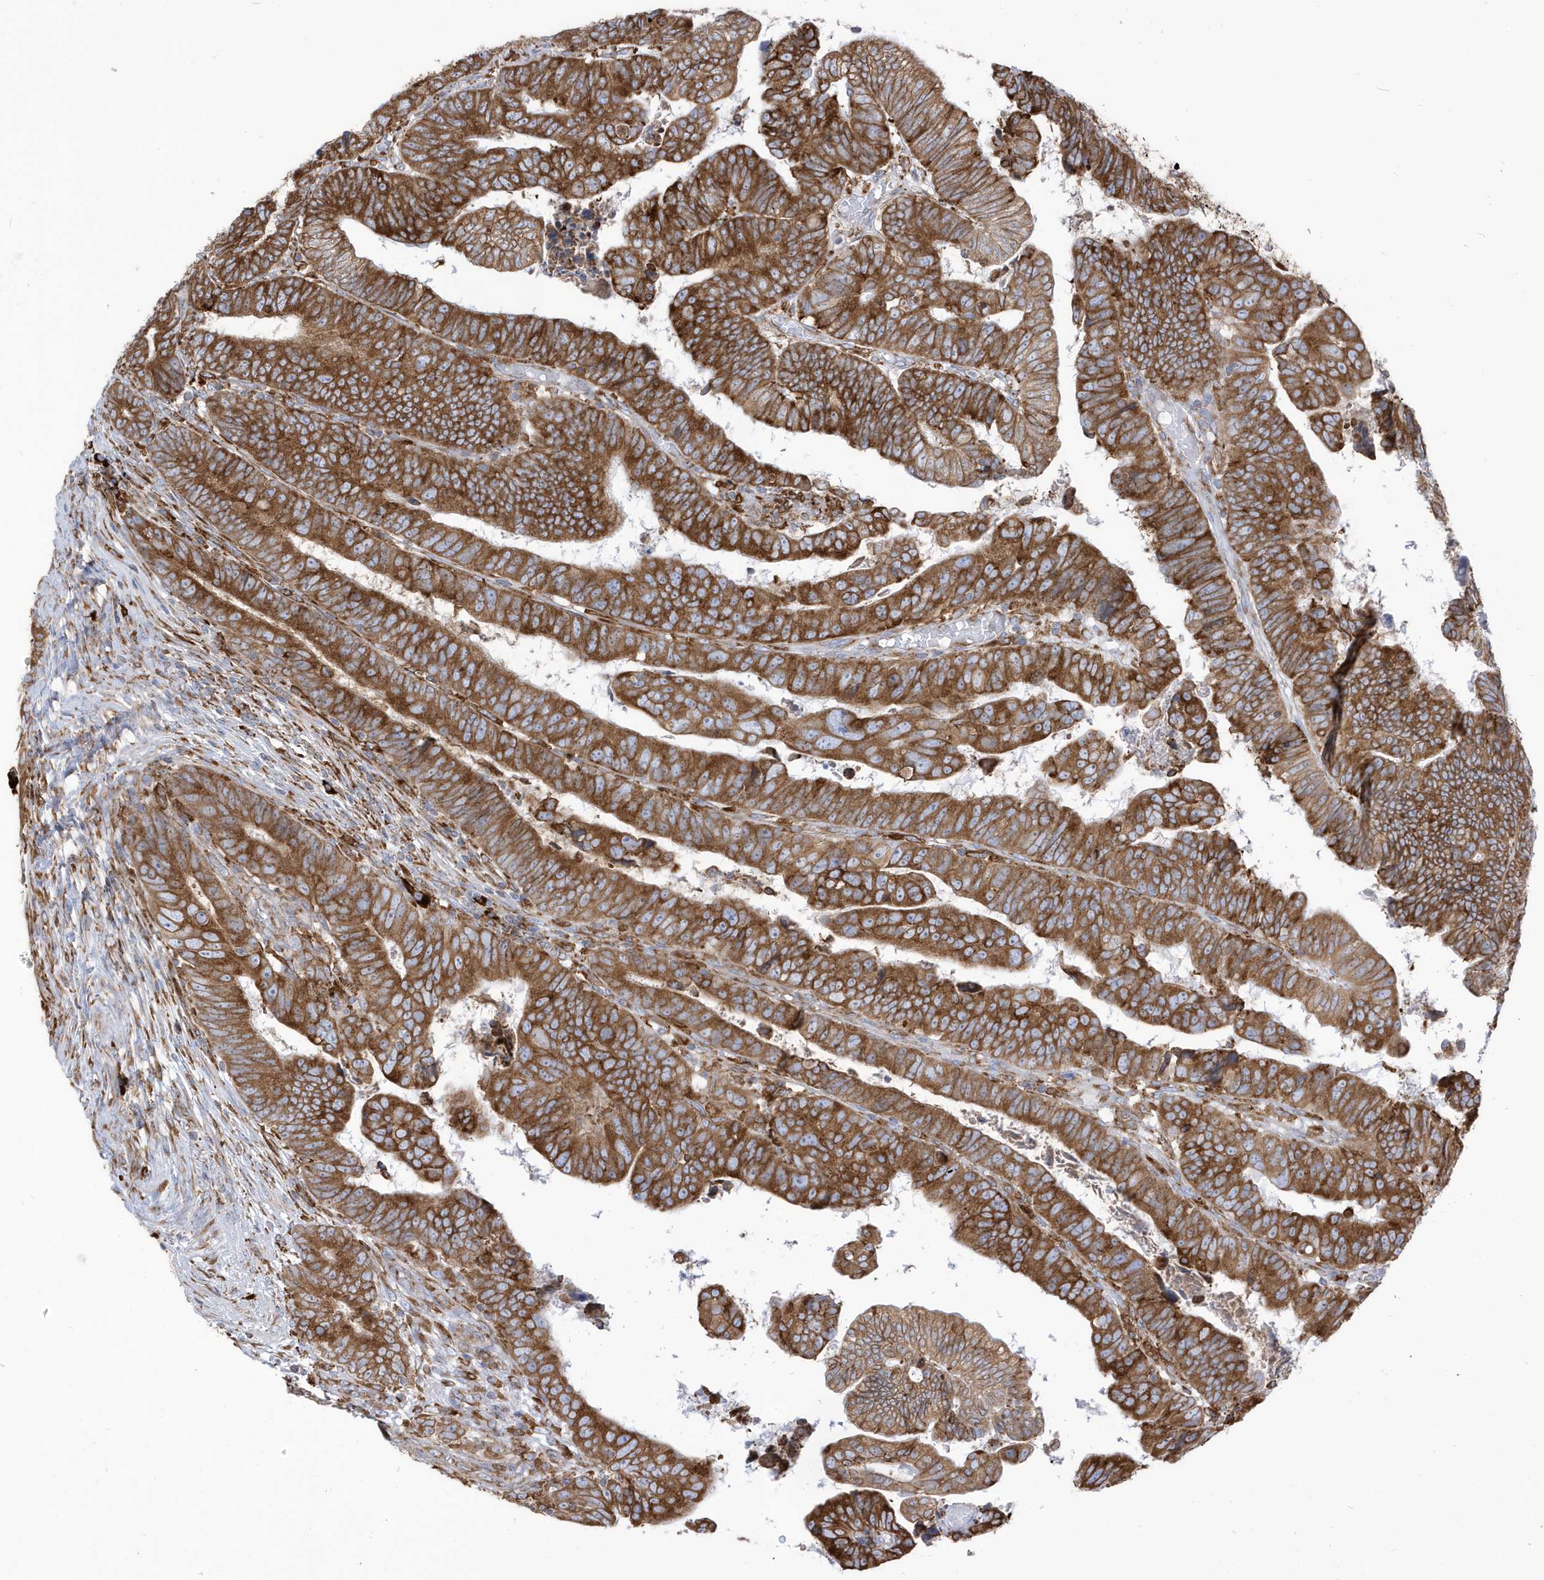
{"staining": {"intensity": "strong", "quantity": ">75%", "location": "cytoplasmic/membranous"}, "tissue": "colorectal cancer", "cell_type": "Tumor cells", "image_type": "cancer", "snomed": [{"axis": "morphology", "description": "Normal tissue, NOS"}, {"axis": "morphology", "description": "Adenocarcinoma, NOS"}, {"axis": "topography", "description": "Rectum"}], "caption": "This is a micrograph of IHC staining of colorectal adenocarcinoma, which shows strong staining in the cytoplasmic/membranous of tumor cells.", "gene": "PDIA6", "patient": {"sex": "female", "age": 65}}